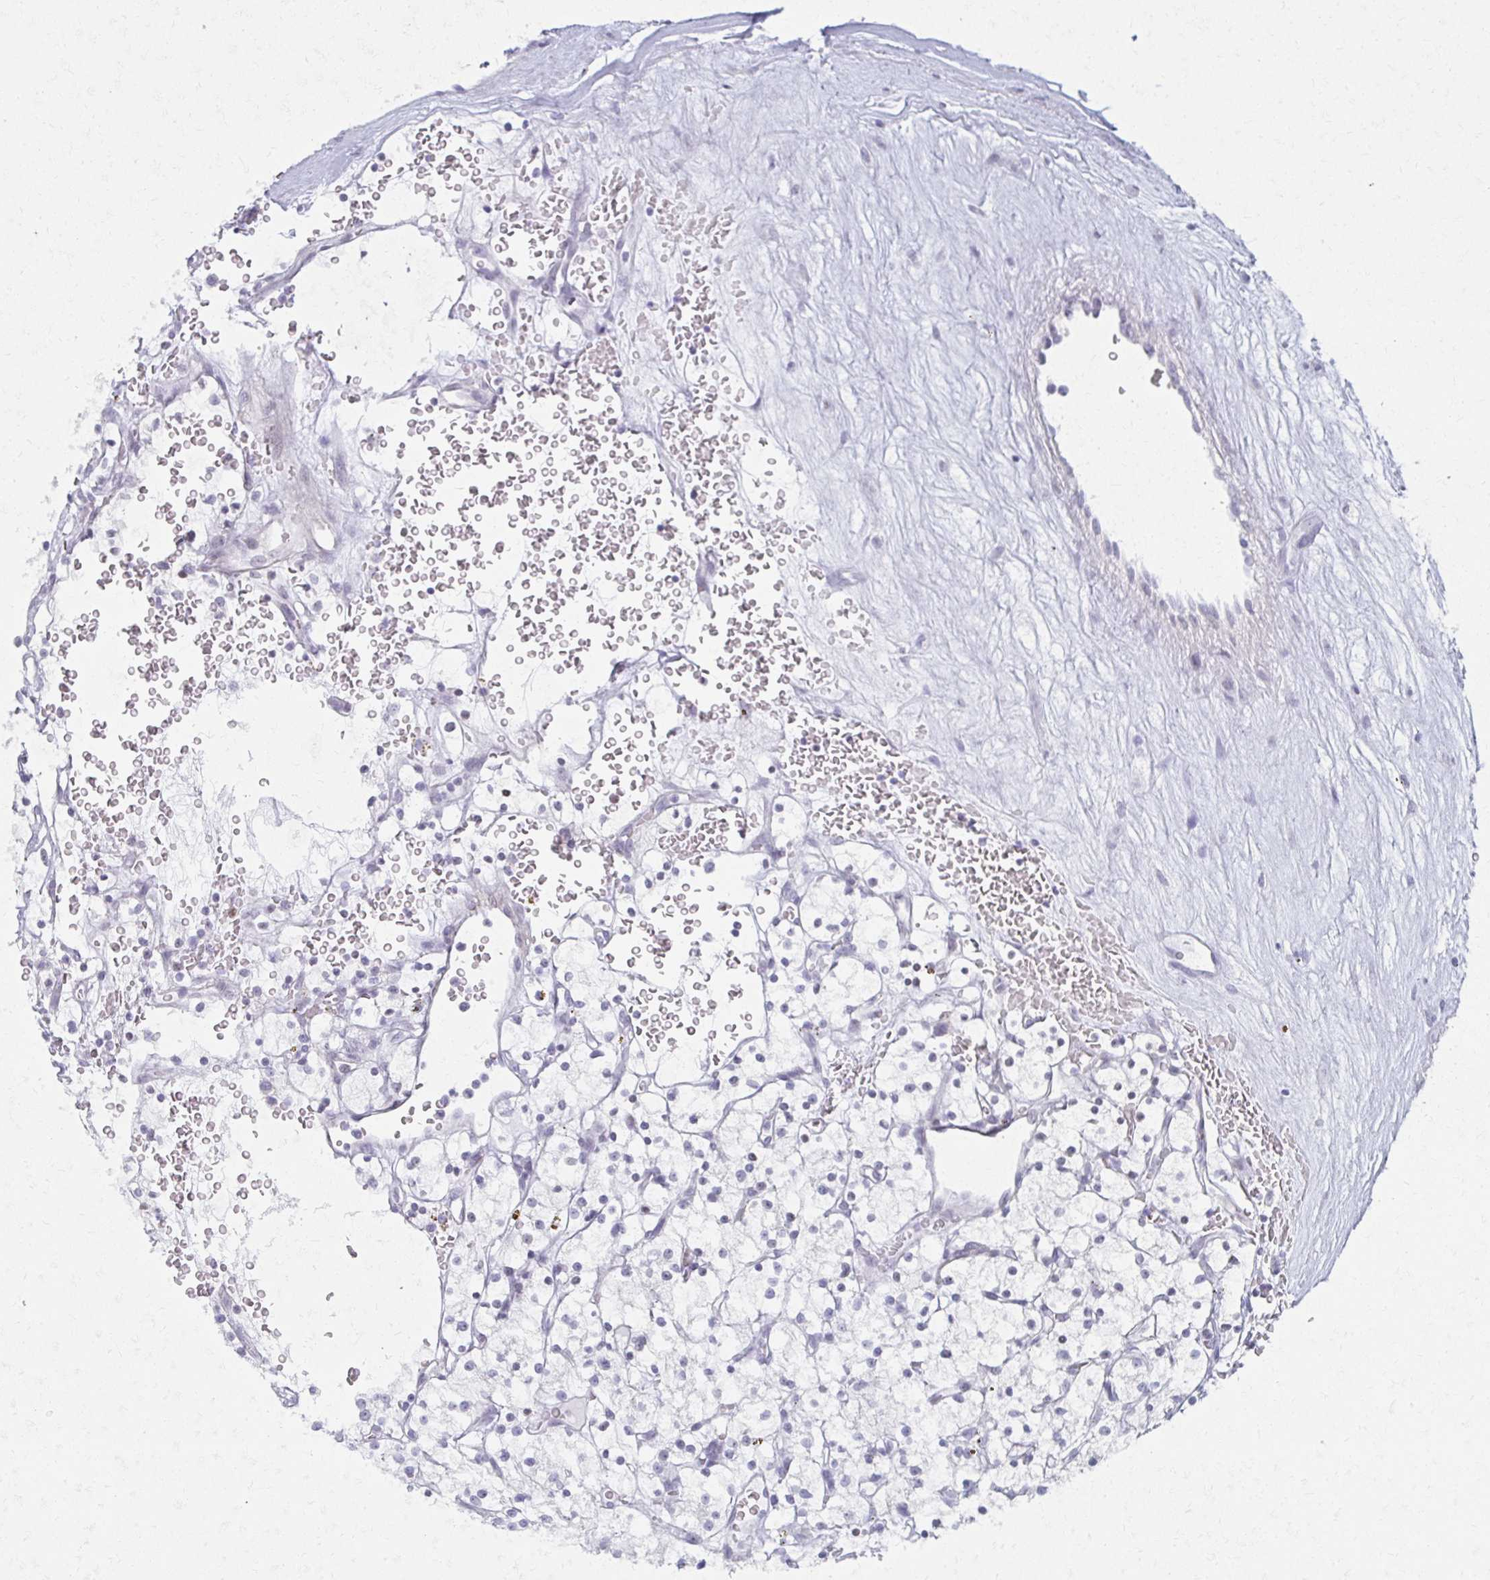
{"staining": {"intensity": "negative", "quantity": "none", "location": "none"}, "tissue": "renal cancer", "cell_type": "Tumor cells", "image_type": "cancer", "snomed": [{"axis": "morphology", "description": "Adenocarcinoma, NOS"}, {"axis": "topography", "description": "Kidney"}], "caption": "Immunohistochemistry (IHC) image of human renal adenocarcinoma stained for a protein (brown), which shows no positivity in tumor cells.", "gene": "MORC4", "patient": {"sex": "female", "age": 64}}